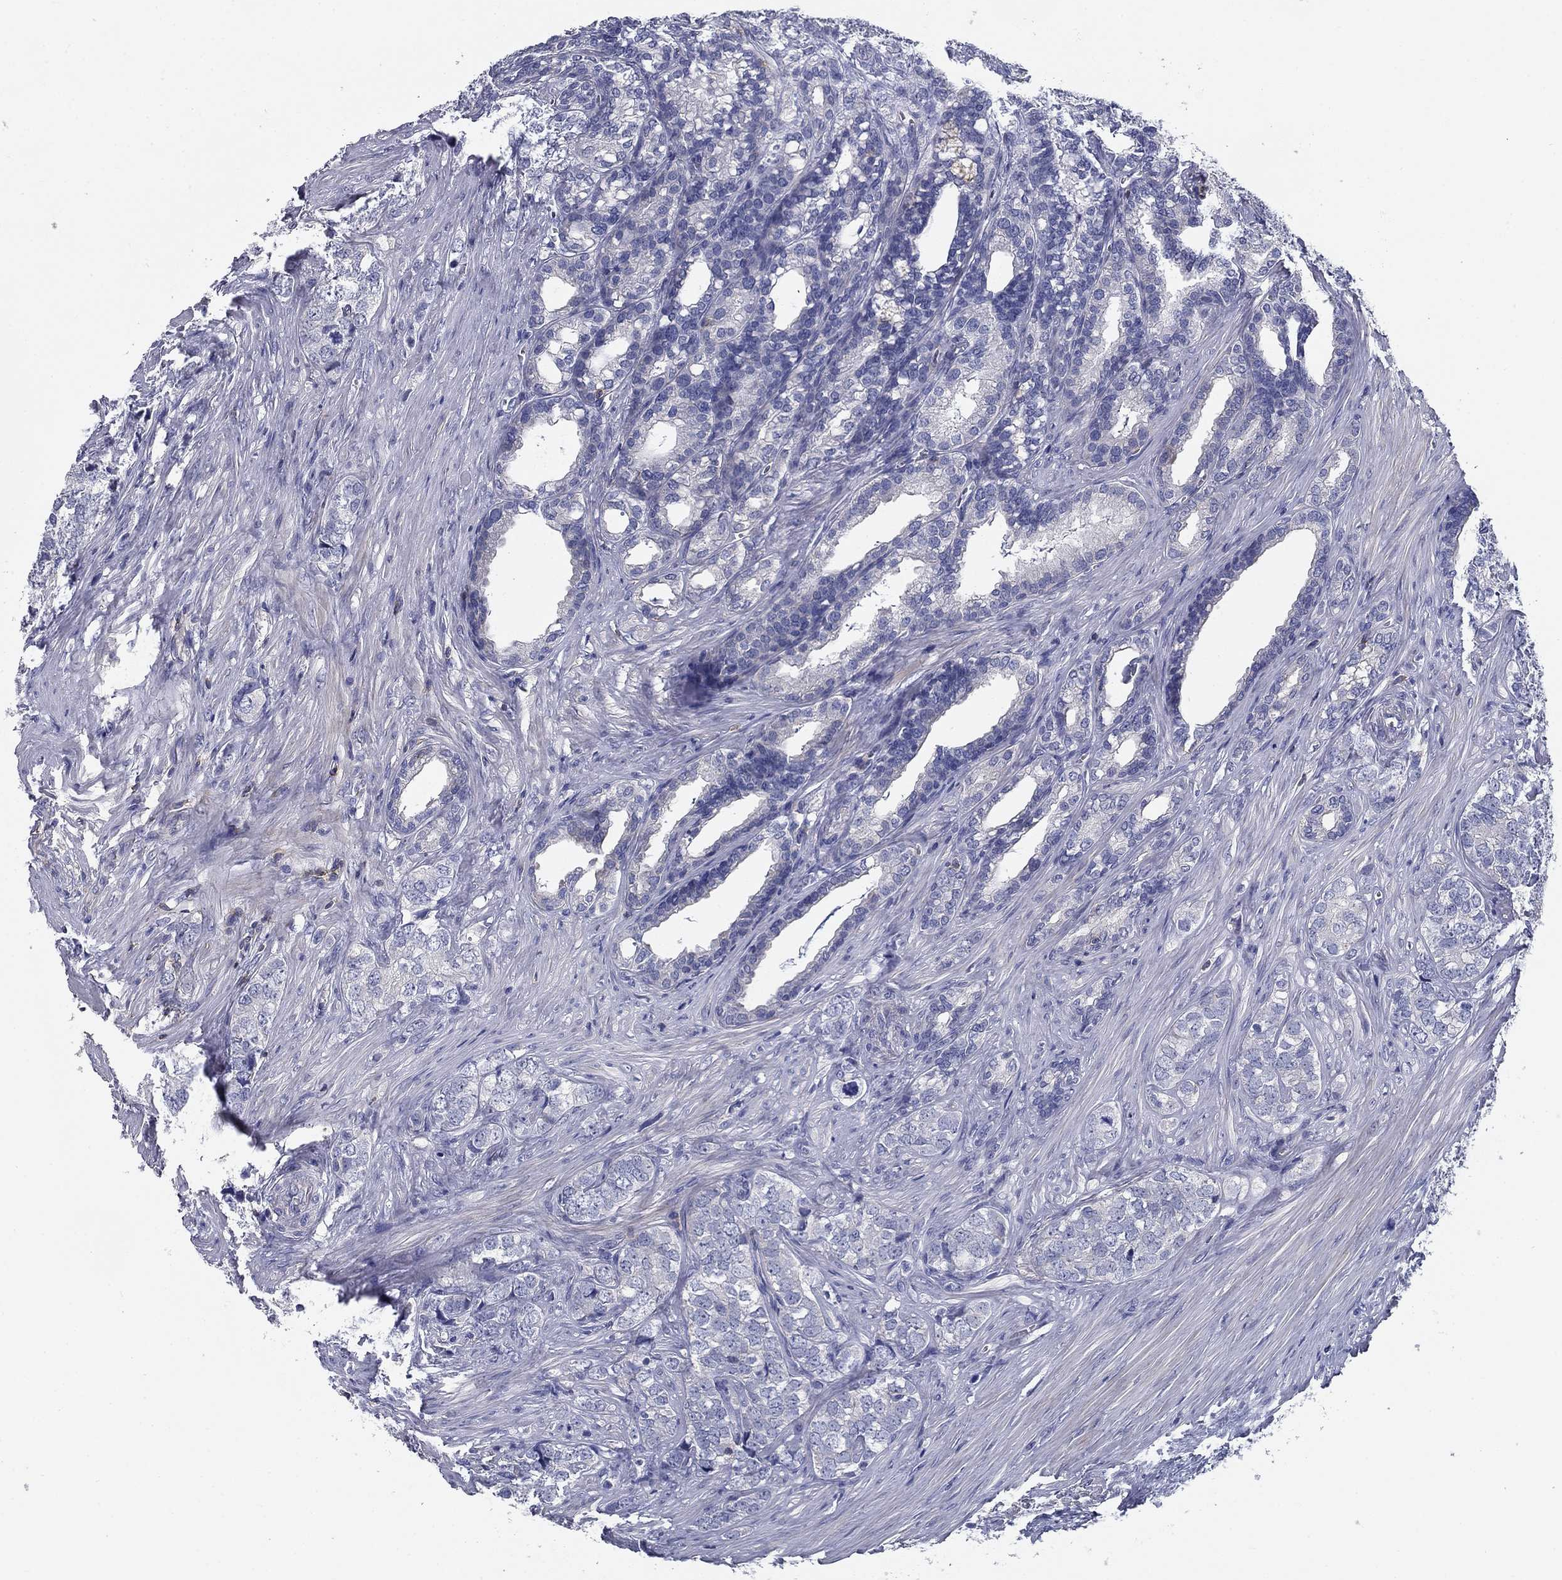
{"staining": {"intensity": "negative", "quantity": "none", "location": "none"}, "tissue": "prostate cancer", "cell_type": "Tumor cells", "image_type": "cancer", "snomed": [{"axis": "morphology", "description": "Adenocarcinoma, NOS"}, {"axis": "topography", "description": "Prostate and seminal vesicle, NOS"}], "caption": "Protein analysis of prostate cancer exhibits no significant staining in tumor cells.", "gene": "SIT1", "patient": {"sex": "male", "age": 63}}